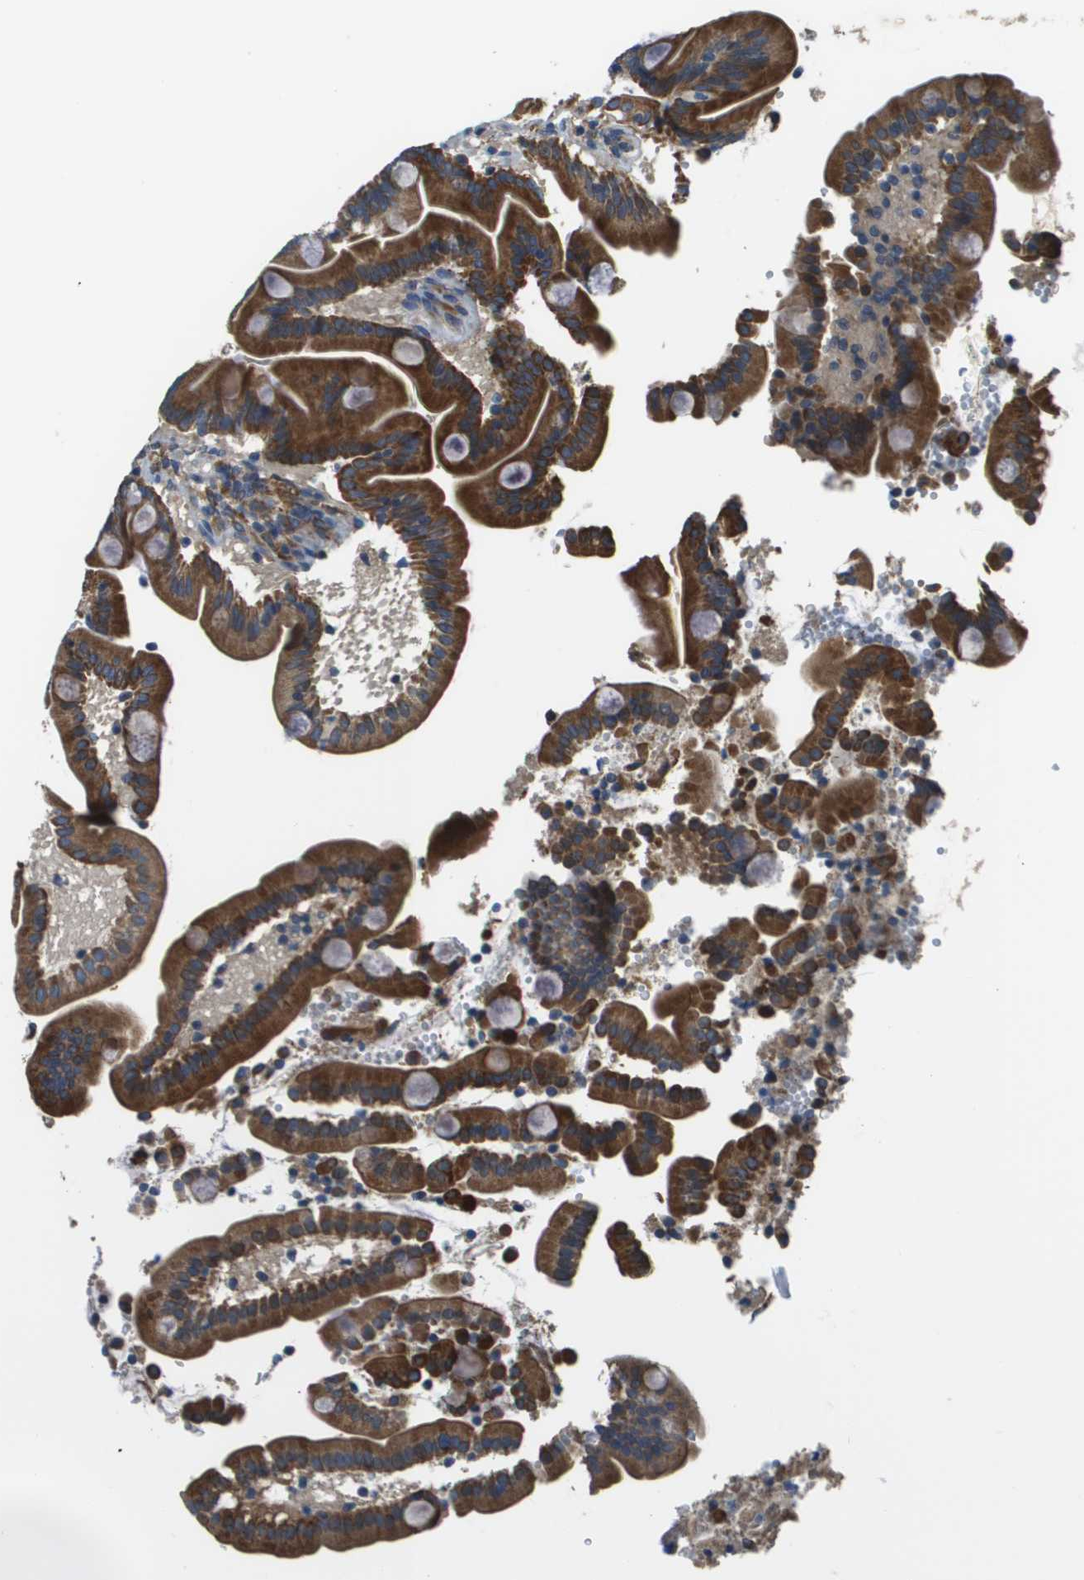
{"staining": {"intensity": "strong", "quantity": ">75%", "location": "cytoplasmic/membranous"}, "tissue": "duodenum", "cell_type": "Glandular cells", "image_type": "normal", "snomed": [{"axis": "morphology", "description": "Normal tissue, NOS"}, {"axis": "topography", "description": "Duodenum"}], "caption": "Immunohistochemistry (IHC) histopathology image of benign human duodenum stained for a protein (brown), which demonstrates high levels of strong cytoplasmic/membranous positivity in approximately >75% of glandular cells.", "gene": "CNPY3", "patient": {"sex": "male", "age": 54}}